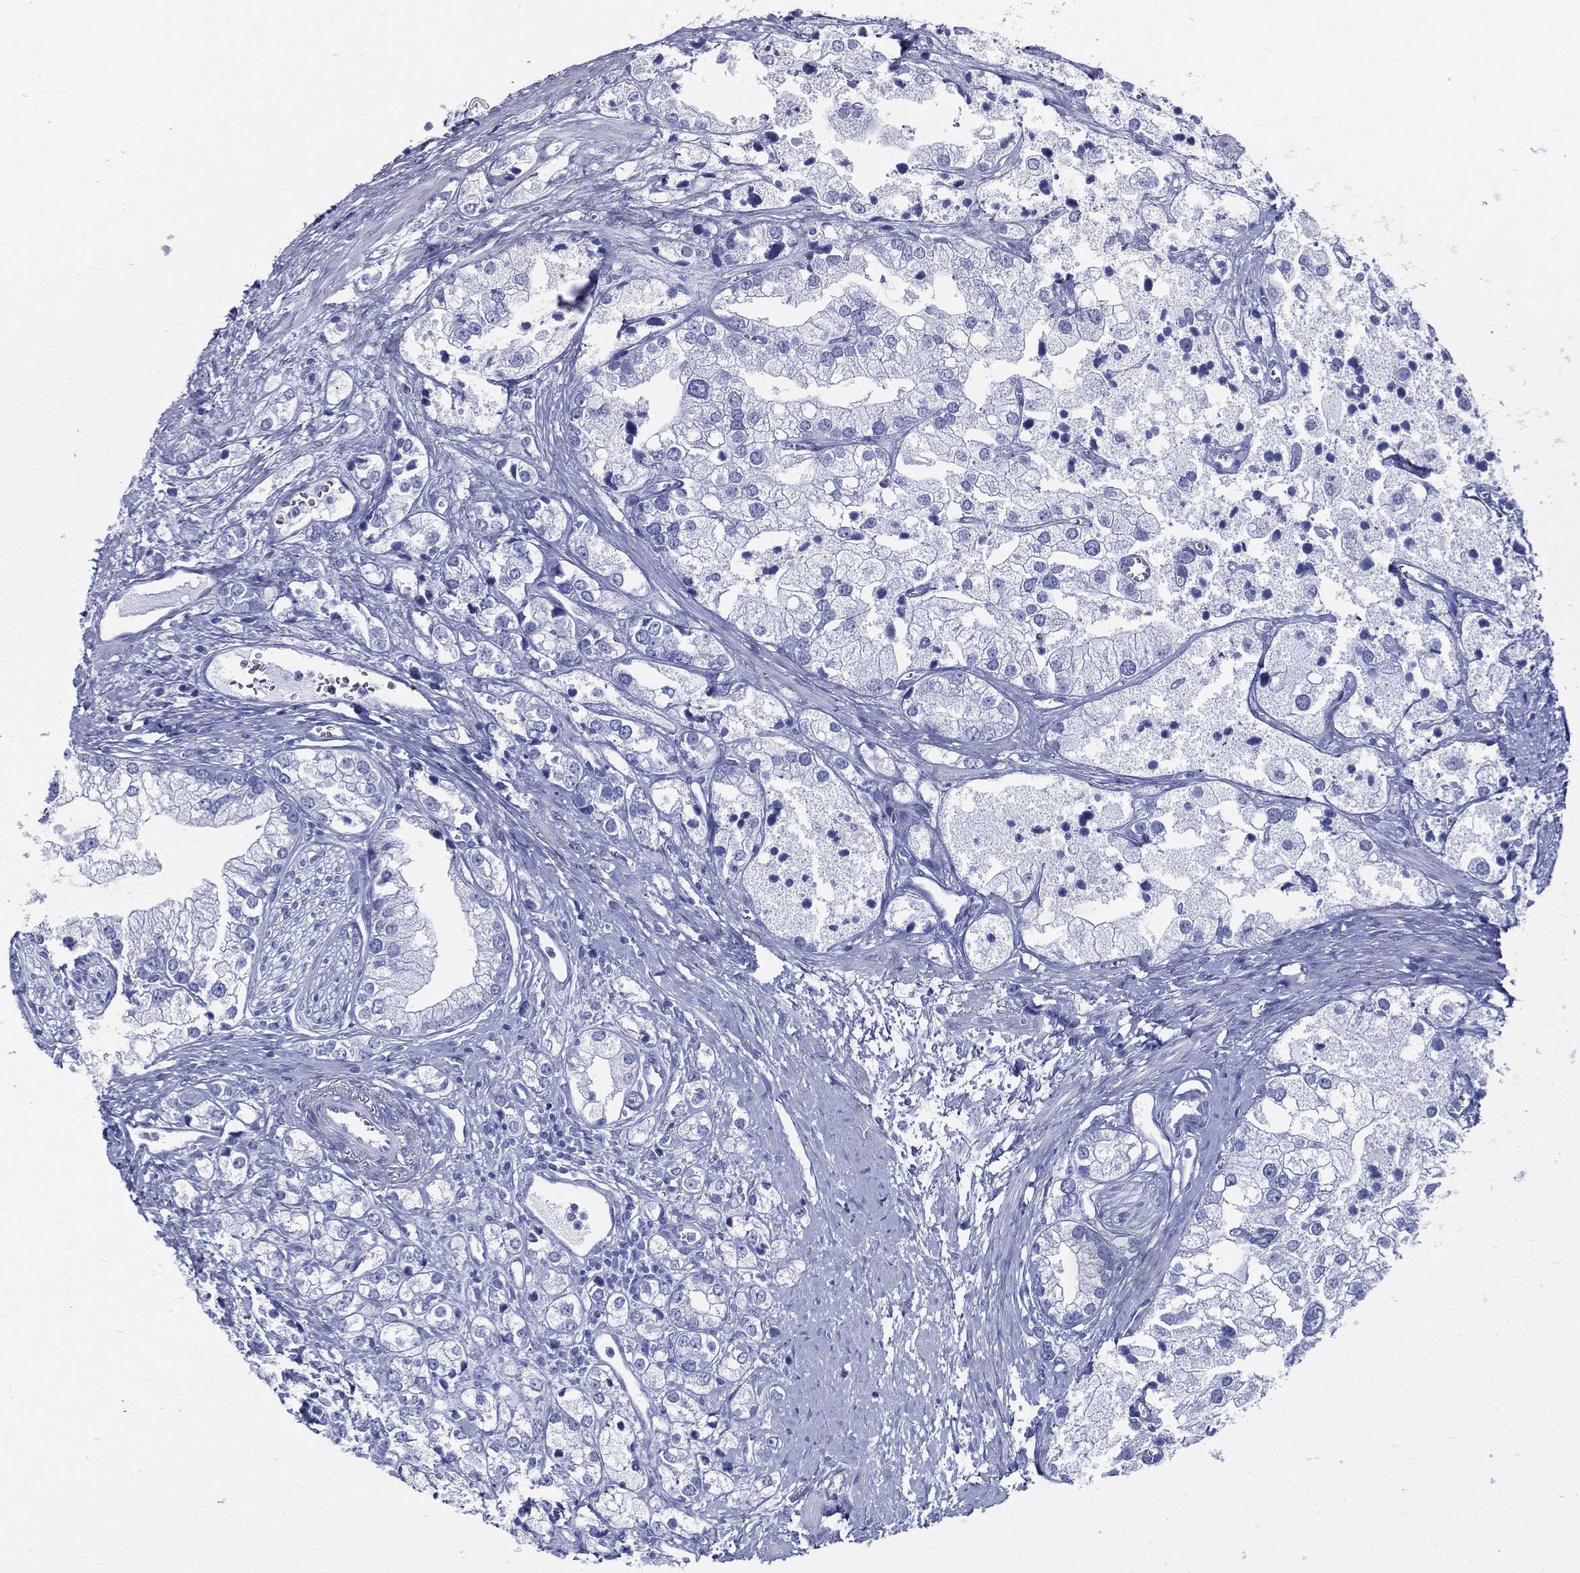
{"staining": {"intensity": "negative", "quantity": "none", "location": "none"}, "tissue": "prostate cancer", "cell_type": "Tumor cells", "image_type": "cancer", "snomed": [{"axis": "morphology", "description": "Adenocarcinoma, NOS"}, {"axis": "topography", "description": "Prostate and seminal vesicle, NOS"}, {"axis": "topography", "description": "Prostate"}], "caption": "Tumor cells are negative for protein expression in human prostate cancer (adenocarcinoma). The staining was performed using DAB (3,3'-diaminobenzidine) to visualize the protein expression in brown, while the nuclei were stained in blue with hematoxylin (Magnification: 20x).", "gene": "RSPH4A", "patient": {"sex": "male", "age": 79}}